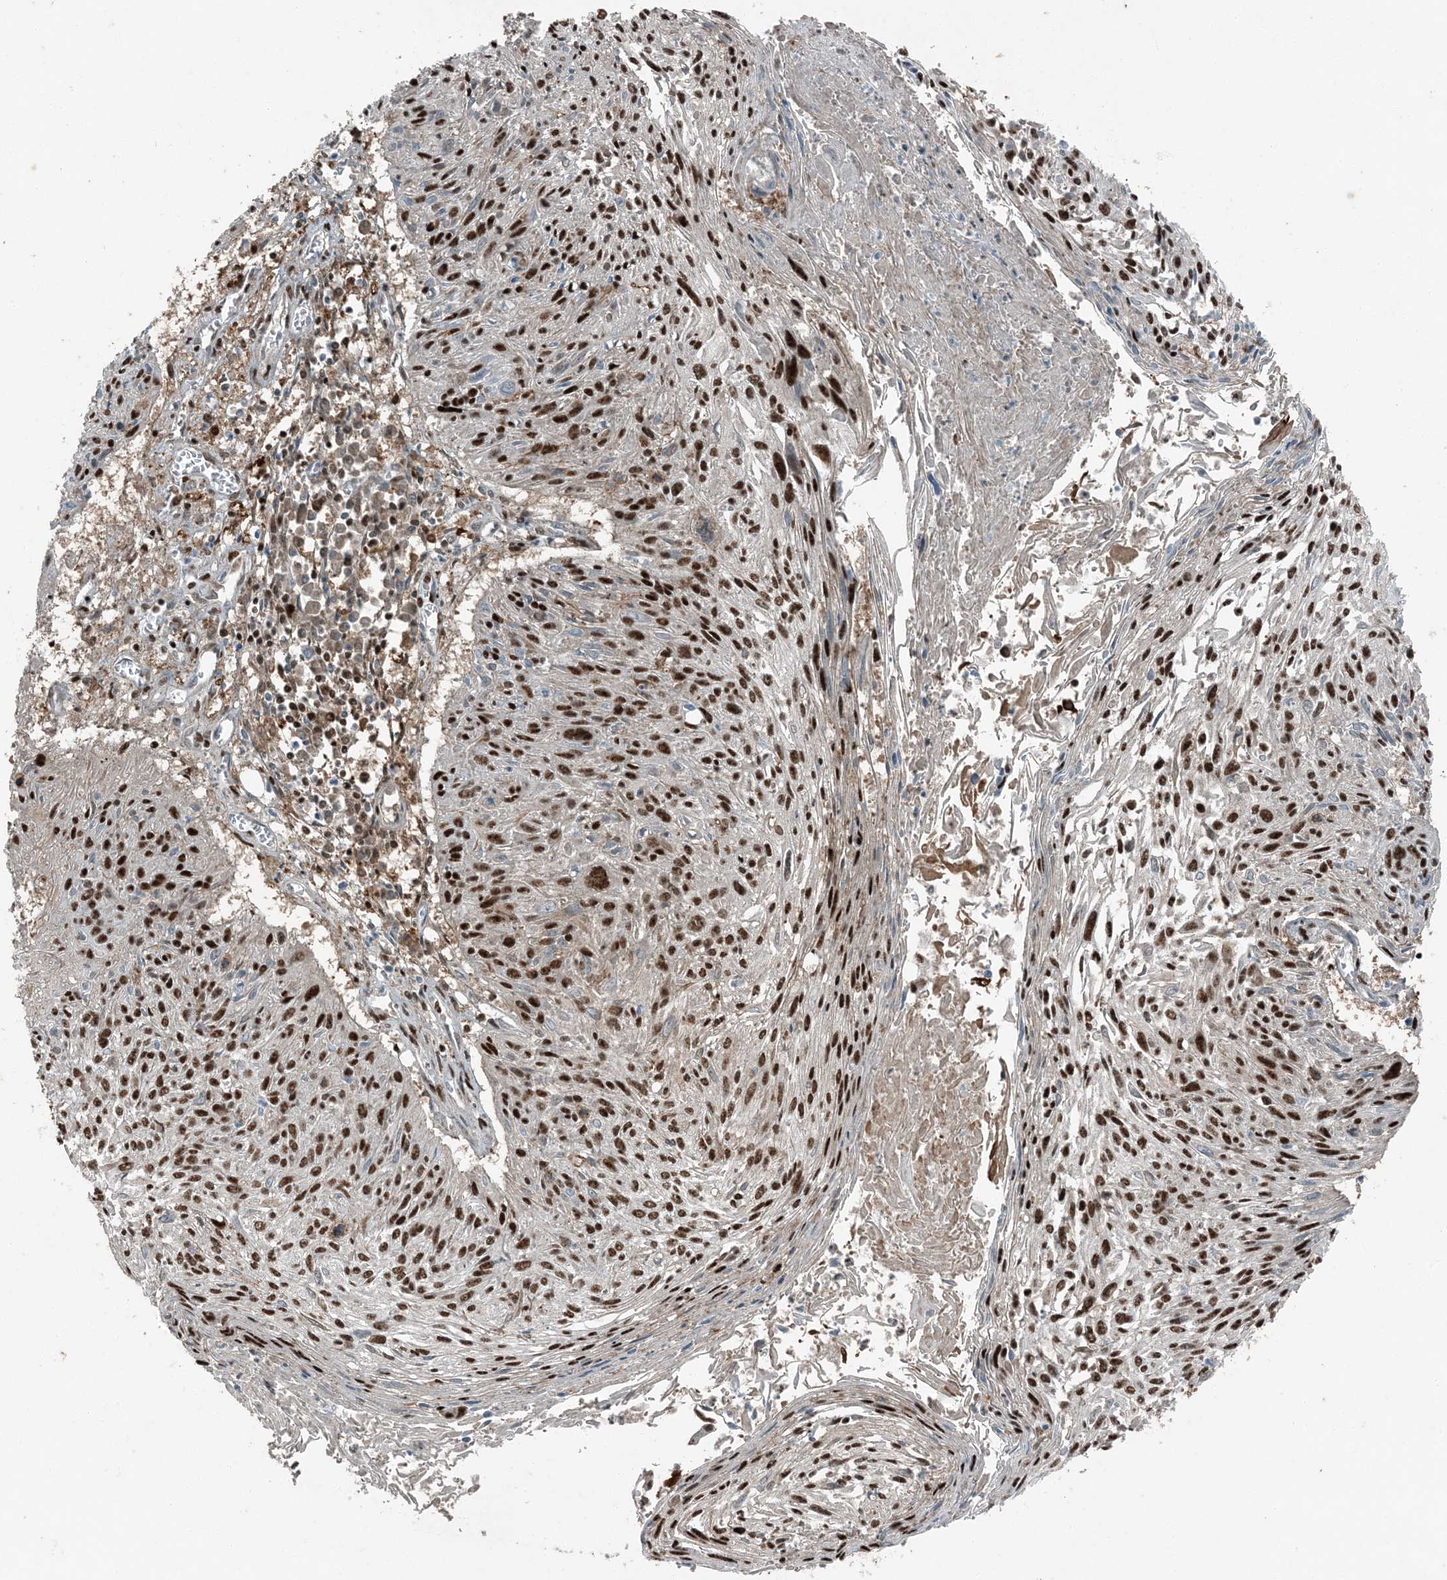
{"staining": {"intensity": "strong", "quantity": ">75%", "location": "nuclear"}, "tissue": "cervical cancer", "cell_type": "Tumor cells", "image_type": "cancer", "snomed": [{"axis": "morphology", "description": "Squamous cell carcinoma, NOS"}, {"axis": "topography", "description": "Cervix"}], "caption": "A brown stain labels strong nuclear staining of a protein in human cervical cancer (squamous cell carcinoma) tumor cells. The staining is performed using DAB (3,3'-diaminobenzidine) brown chromogen to label protein expression. The nuclei are counter-stained blue using hematoxylin.", "gene": "TADA2B", "patient": {"sex": "female", "age": 51}}